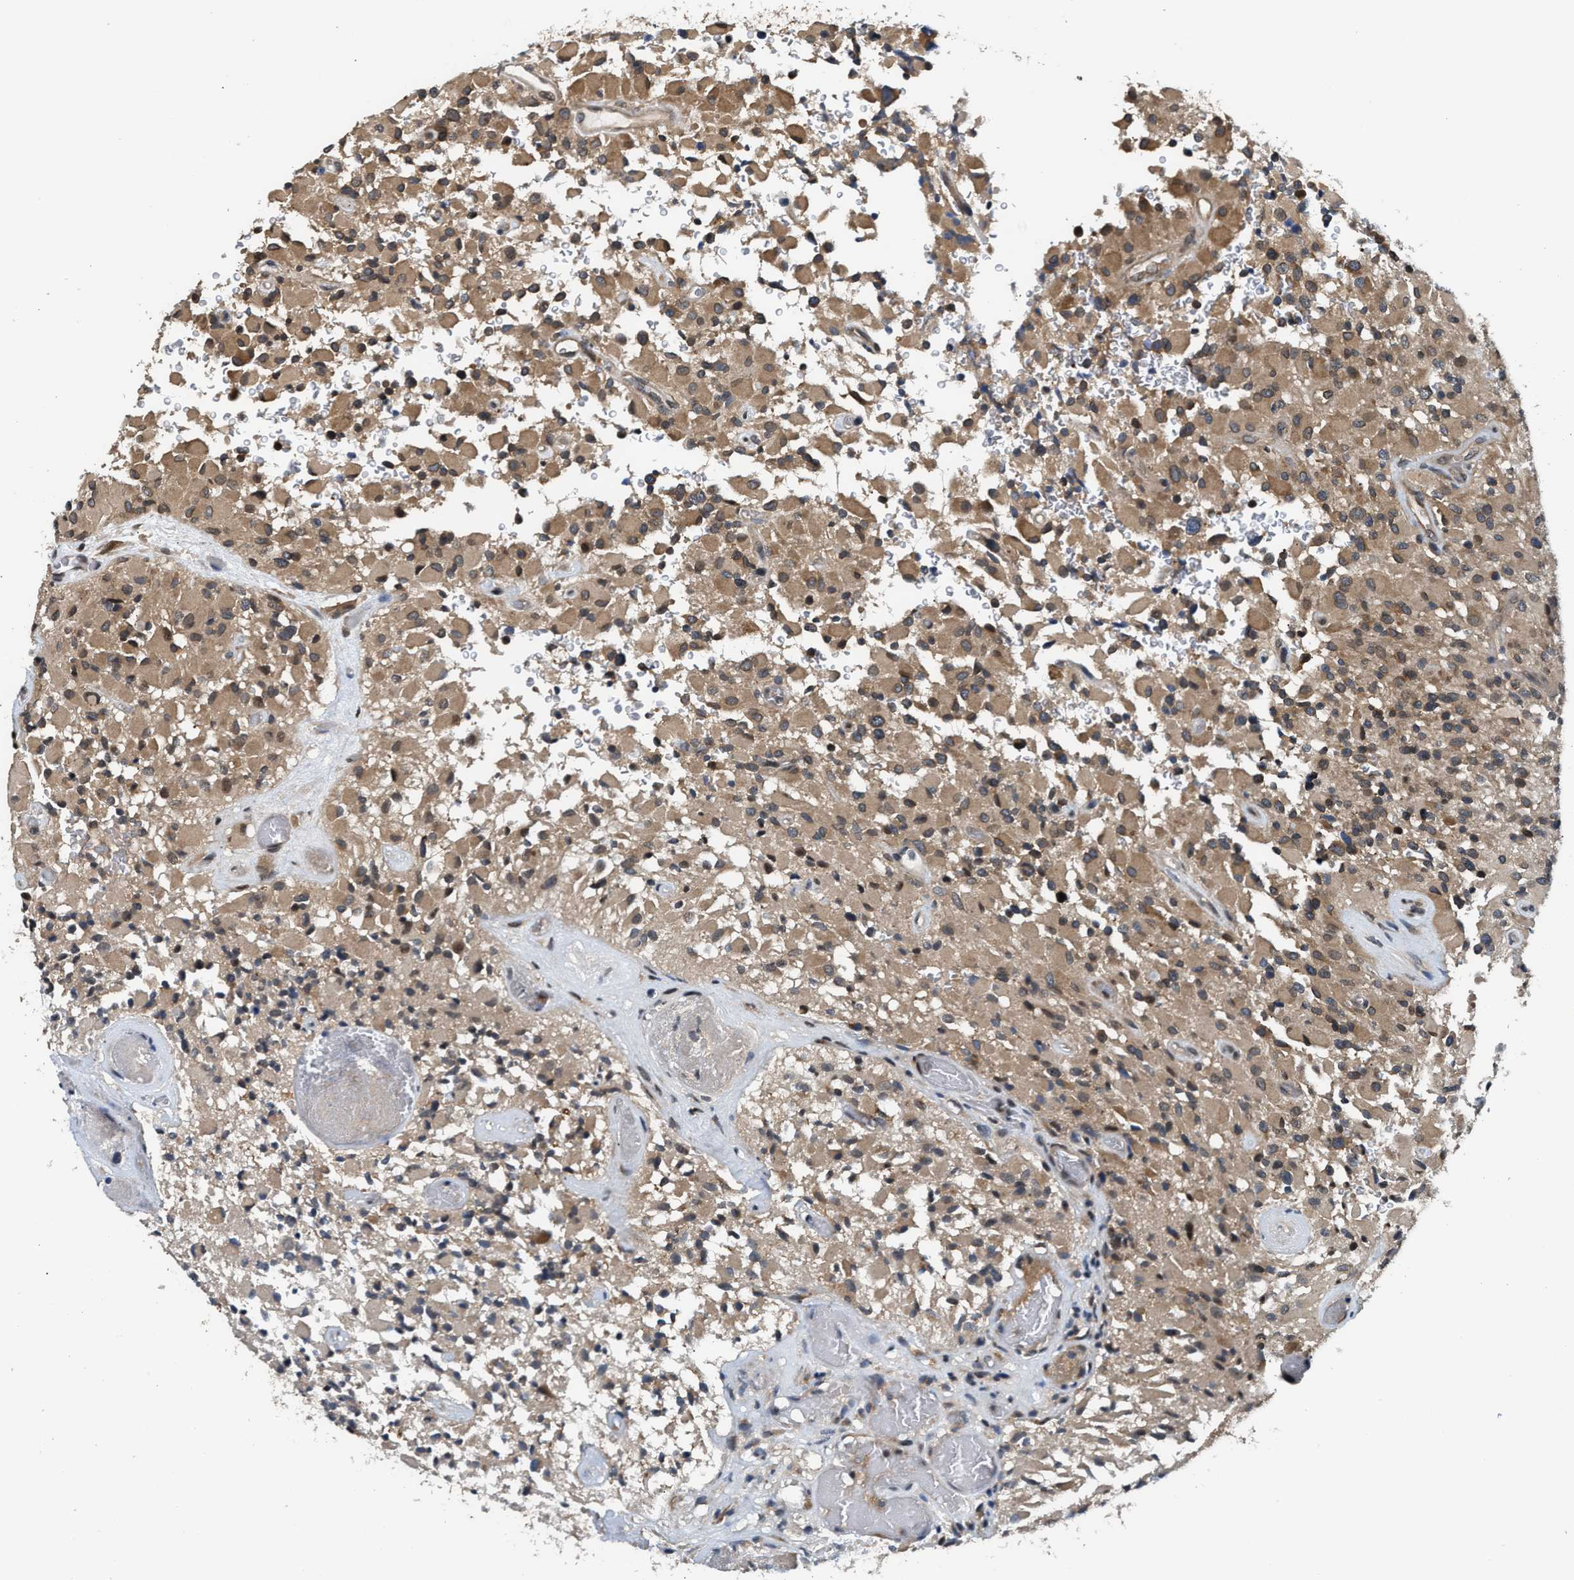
{"staining": {"intensity": "moderate", "quantity": ">75%", "location": "cytoplasmic/membranous"}, "tissue": "glioma", "cell_type": "Tumor cells", "image_type": "cancer", "snomed": [{"axis": "morphology", "description": "Glioma, malignant, High grade"}, {"axis": "topography", "description": "Brain"}], "caption": "Malignant high-grade glioma tissue demonstrates moderate cytoplasmic/membranous expression in about >75% of tumor cells, visualized by immunohistochemistry.", "gene": "RAB29", "patient": {"sex": "male", "age": 71}}